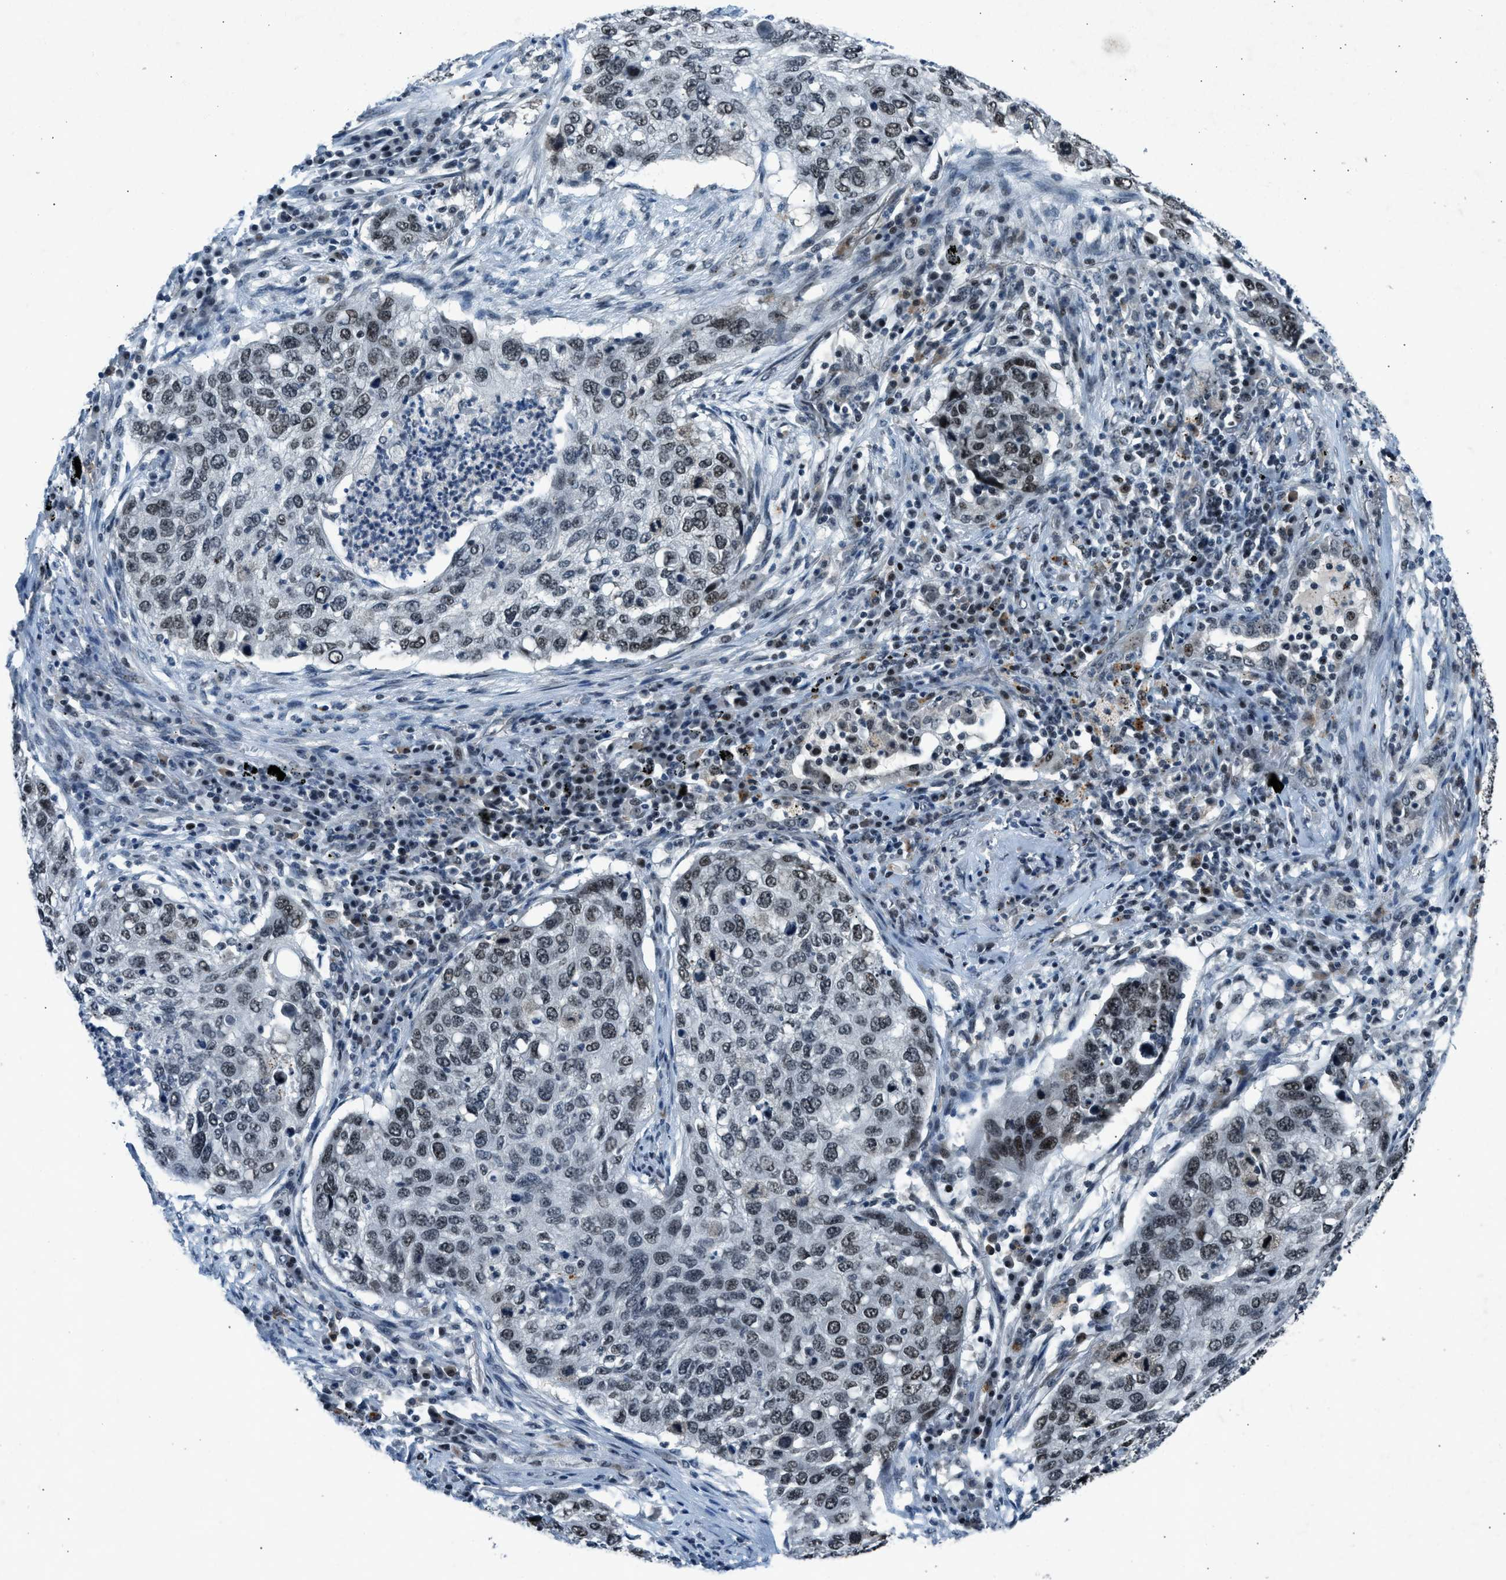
{"staining": {"intensity": "moderate", "quantity": ">75%", "location": "nuclear"}, "tissue": "lung cancer", "cell_type": "Tumor cells", "image_type": "cancer", "snomed": [{"axis": "morphology", "description": "Squamous cell carcinoma, NOS"}, {"axis": "topography", "description": "Lung"}], "caption": "A high-resolution histopathology image shows IHC staining of lung cancer, which exhibits moderate nuclear expression in approximately >75% of tumor cells. (Brightfield microscopy of DAB IHC at high magnification).", "gene": "ADCY1", "patient": {"sex": "female", "age": 63}}